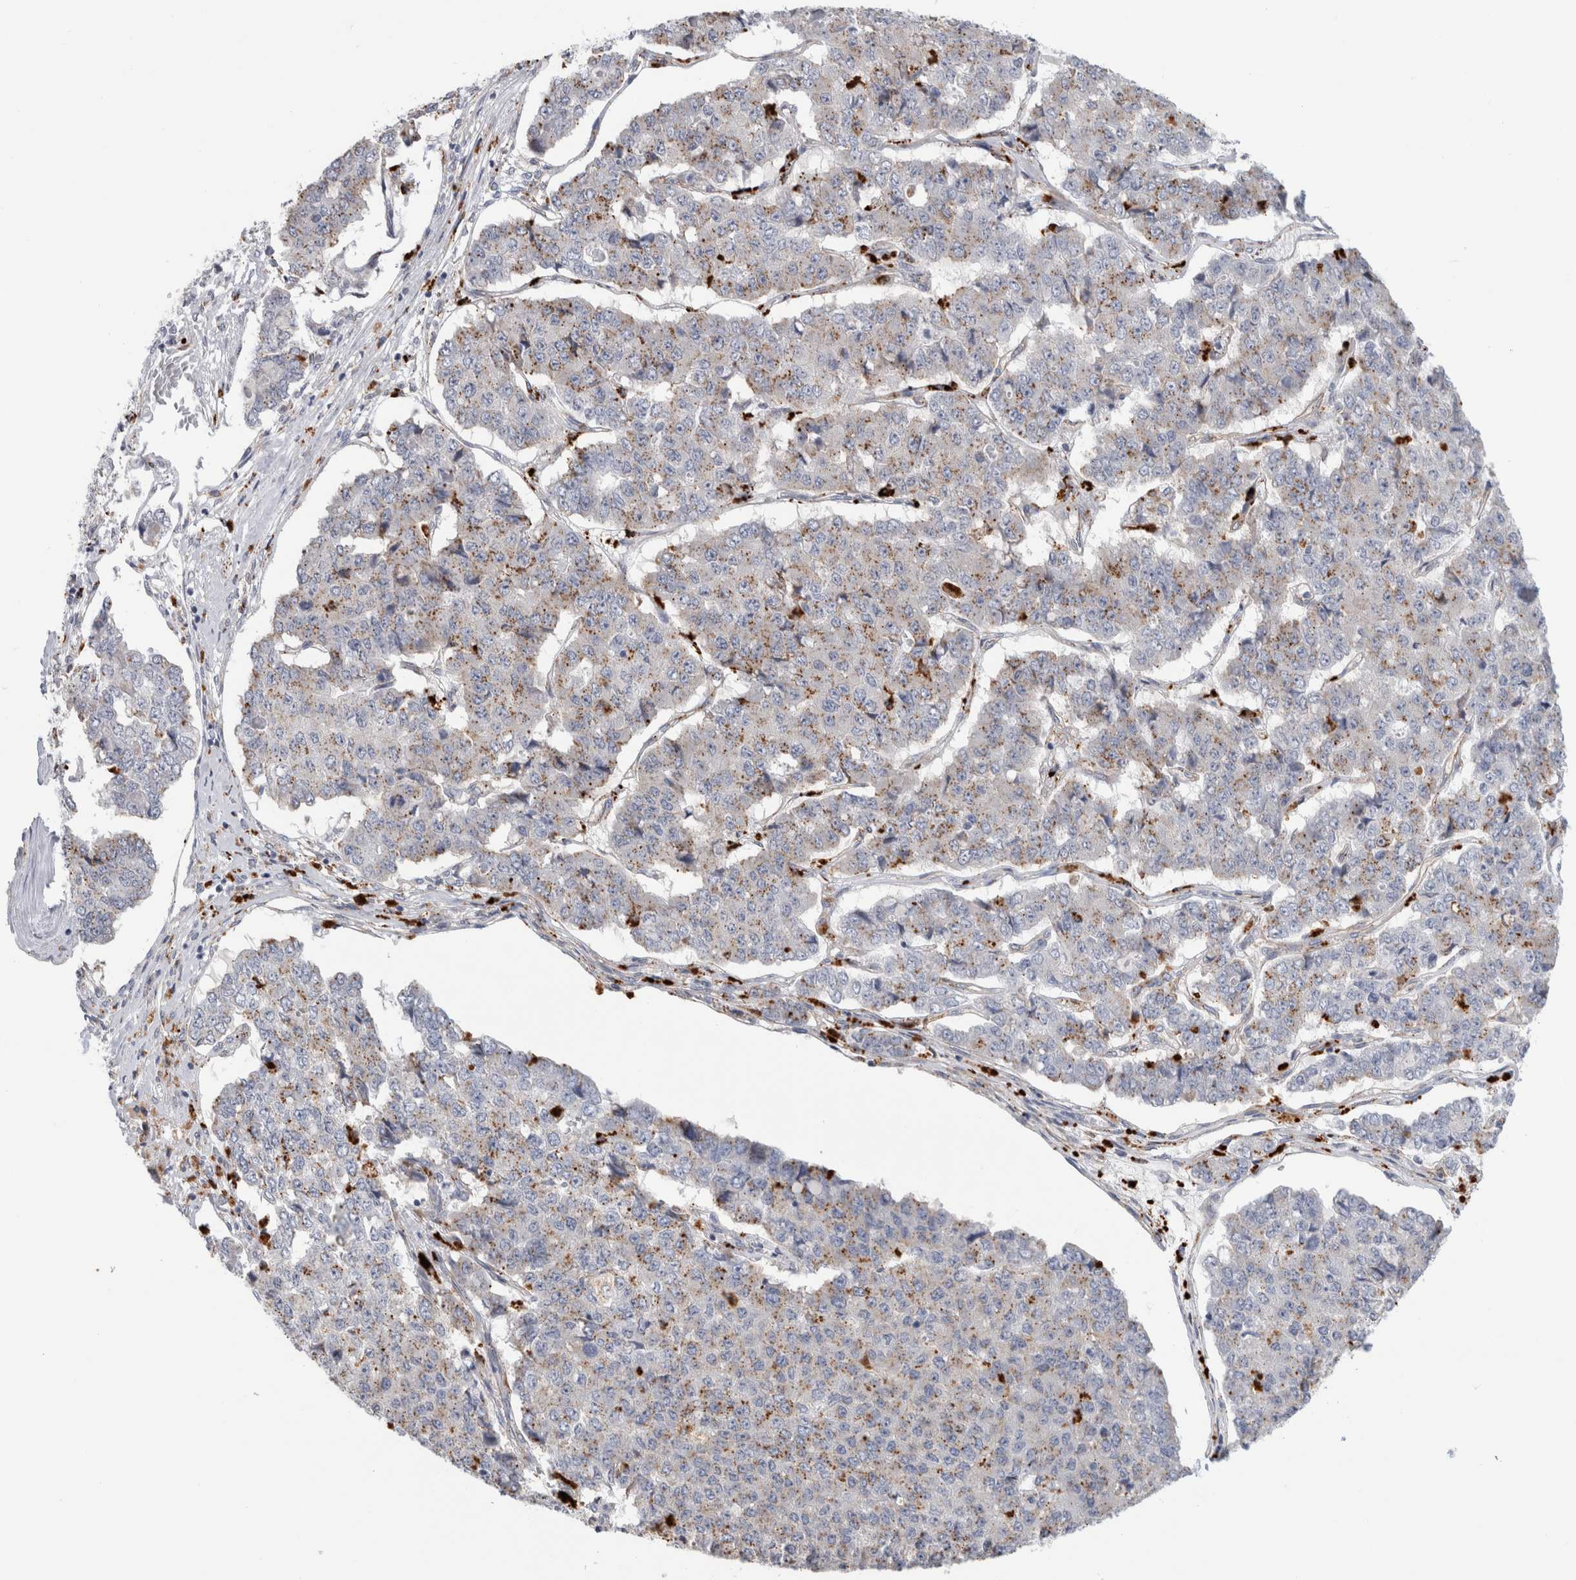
{"staining": {"intensity": "moderate", "quantity": "25%-75%", "location": "cytoplasmic/membranous"}, "tissue": "pancreatic cancer", "cell_type": "Tumor cells", "image_type": "cancer", "snomed": [{"axis": "morphology", "description": "Adenocarcinoma, NOS"}, {"axis": "topography", "description": "Pancreas"}], "caption": "IHC staining of adenocarcinoma (pancreatic), which shows medium levels of moderate cytoplasmic/membranous staining in about 25%-75% of tumor cells indicating moderate cytoplasmic/membranous protein staining. The staining was performed using DAB (3,3'-diaminobenzidine) (brown) for protein detection and nuclei were counterstained in hematoxylin (blue).", "gene": "ANKMY1", "patient": {"sex": "male", "age": 50}}